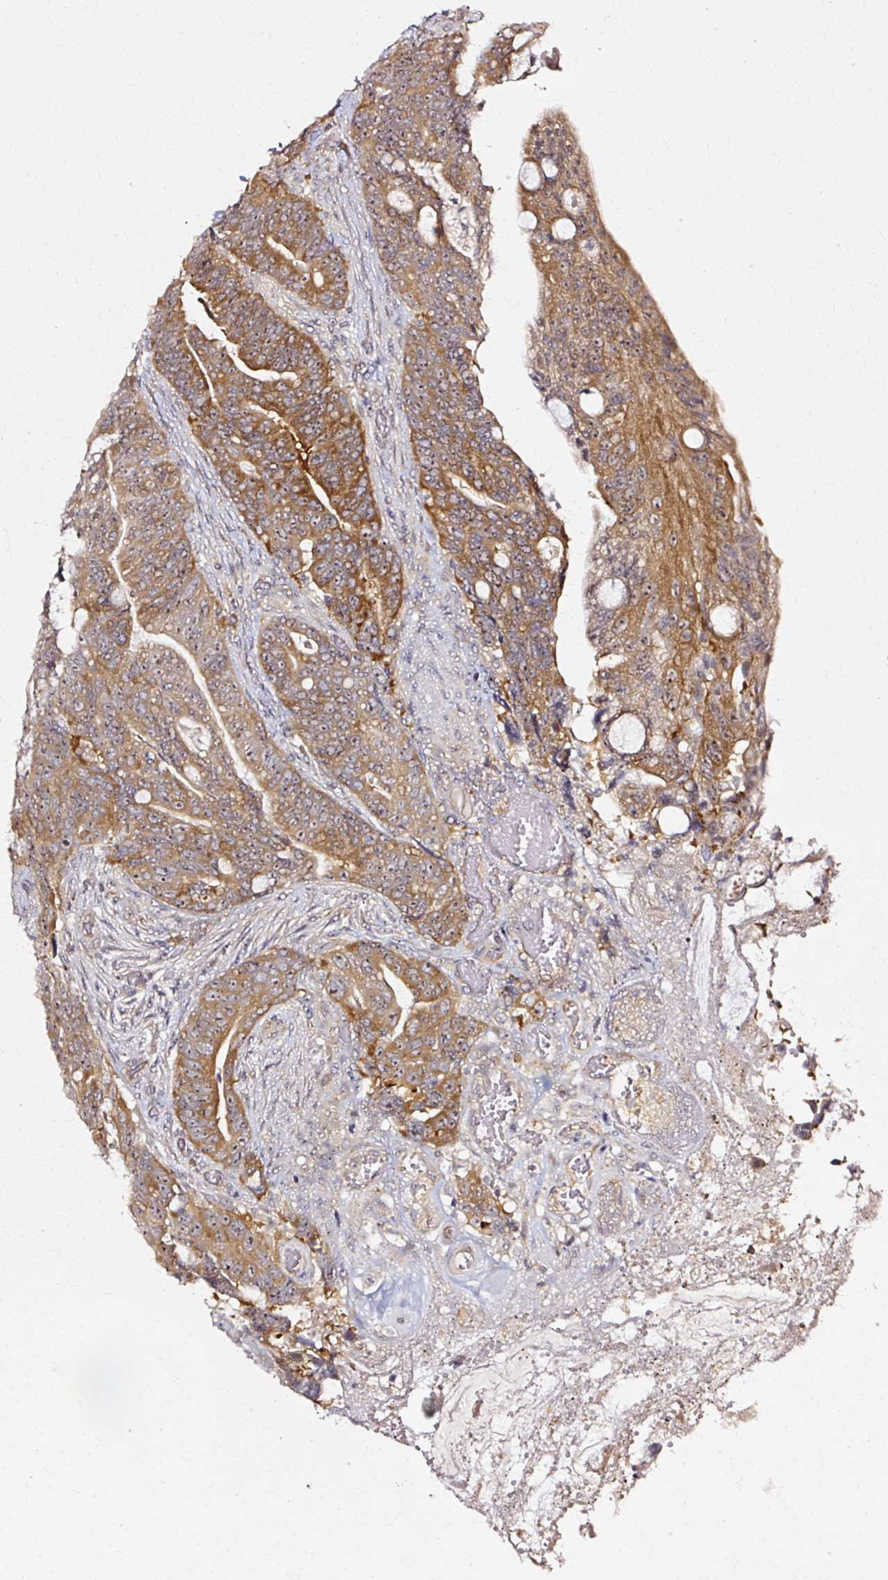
{"staining": {"intensity": "moderate", "quantity": ">75%", "location": "cytoplasmic/membranous"}, "tissue": "colorectal cancer", "cell_type": "Tumor cells", "image_type": "cancer", "snomed": [{"axis": "morphology", "description": "Adenocarcinoma, NOS"}, {"axis": "topography", "description": "Colon"}], "caption": "Immunohistochemistry (IHC) staining of colorectal cancer (adenocarcinoma), which exhibits medium levels of moderate cytoplasmic/membranous positivity in about >75% of tumor cells indicating moderate cytoplasmic/membranous protein positivity. The staining was performed using DAB (3,3'-diaminobenzidine) (brown) for protein detection and nuclei were counterstained in hematoxylin (blue).", "gene": "RGPD5", "patient": {"sex": "female", "age": 82}}